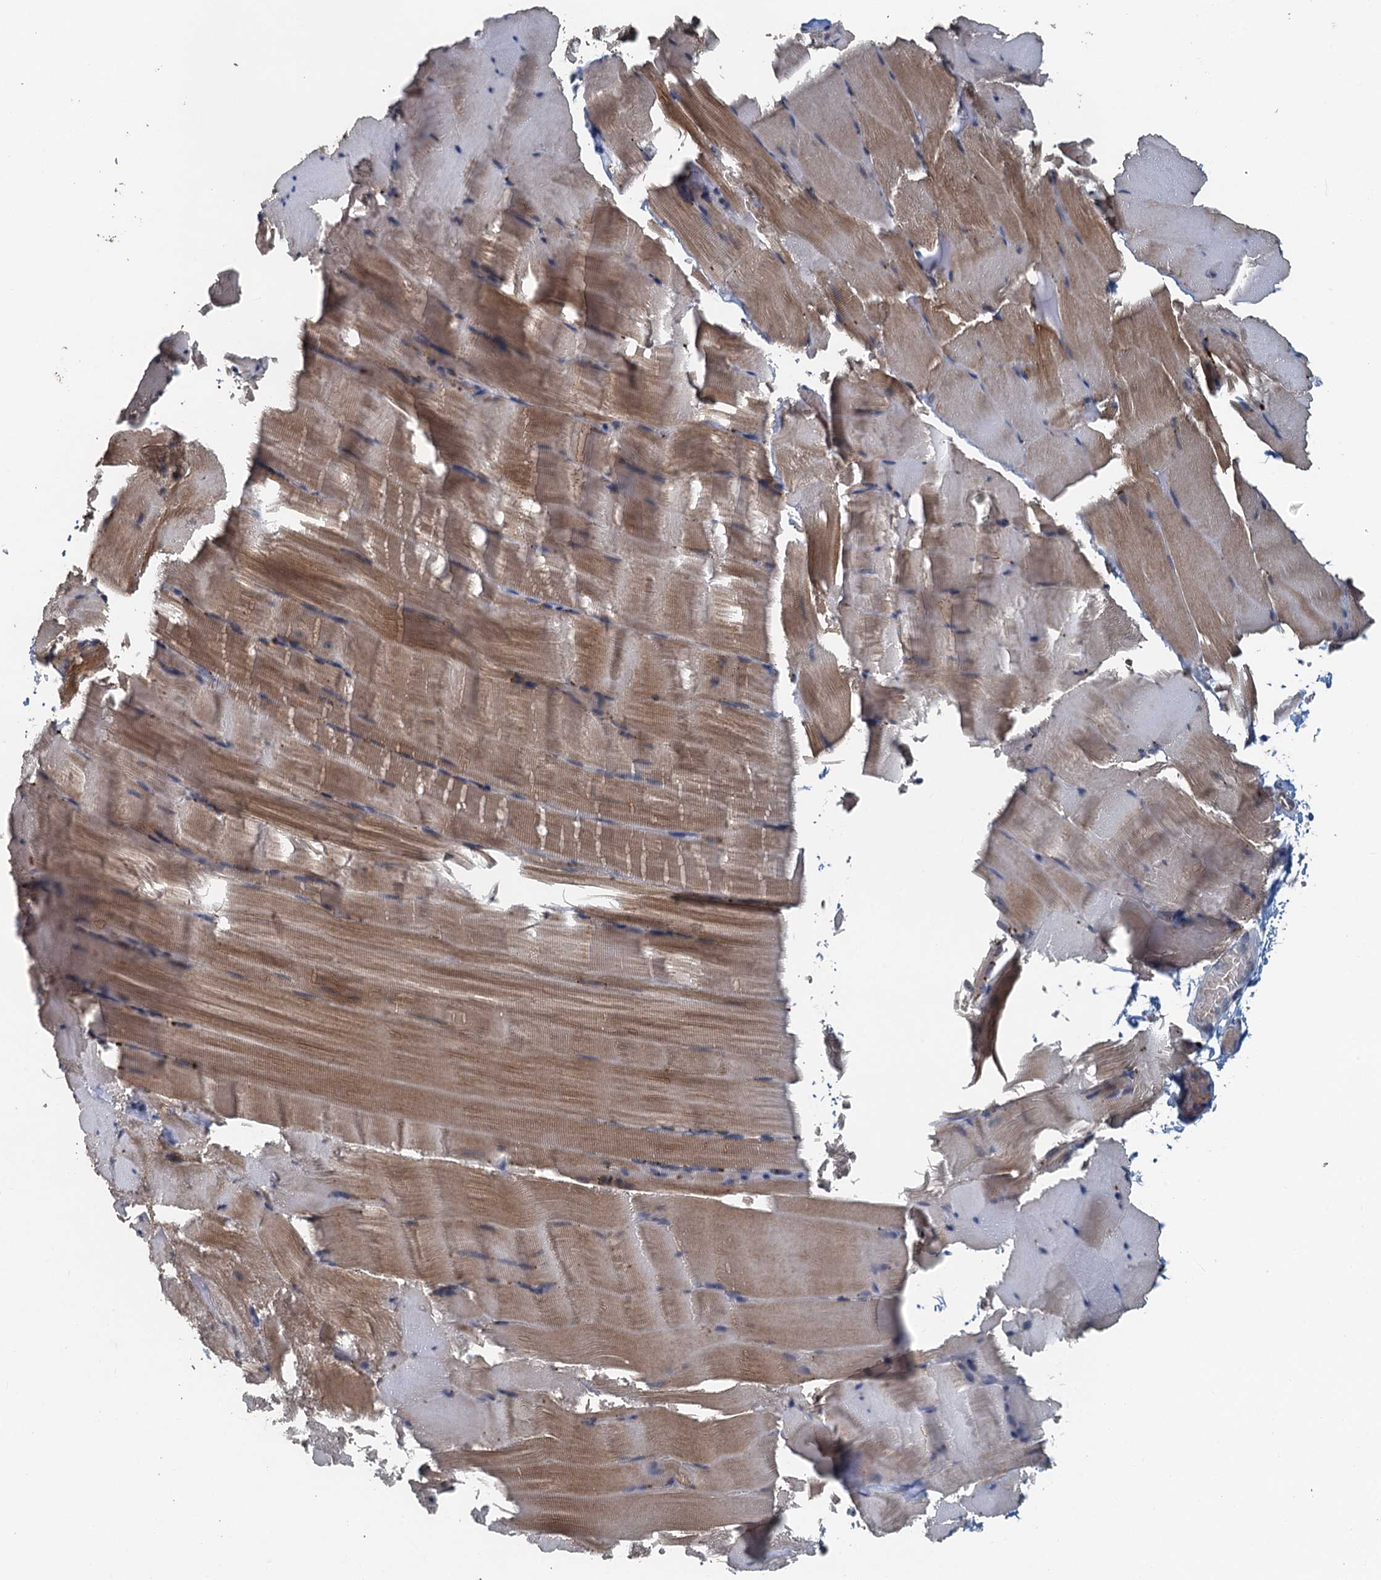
{"staining": {"intensity": "moderate", "quantity": "25%-75%", "location": "cytoplasmic/membranous"}, "tissue": "skeletal muscle", "cell_type": "Myocytes", "image_type": "normal", "snomed": [{"axis": "morphology", "description": "Normal tissue, NOS"}, {"axis": "topography", "description": "Skeletal muscle"}], "caption": "Protein expression analysis of benign skeletal muscle shows moderate cytoplasmic/membranous staining in approximately 25%-75% of myocytes. (DAB IHC, brown staining for protein, blue staining for nuclei).", "gene": "AGRN", "patient": {"sex": "male", "age": 62}}